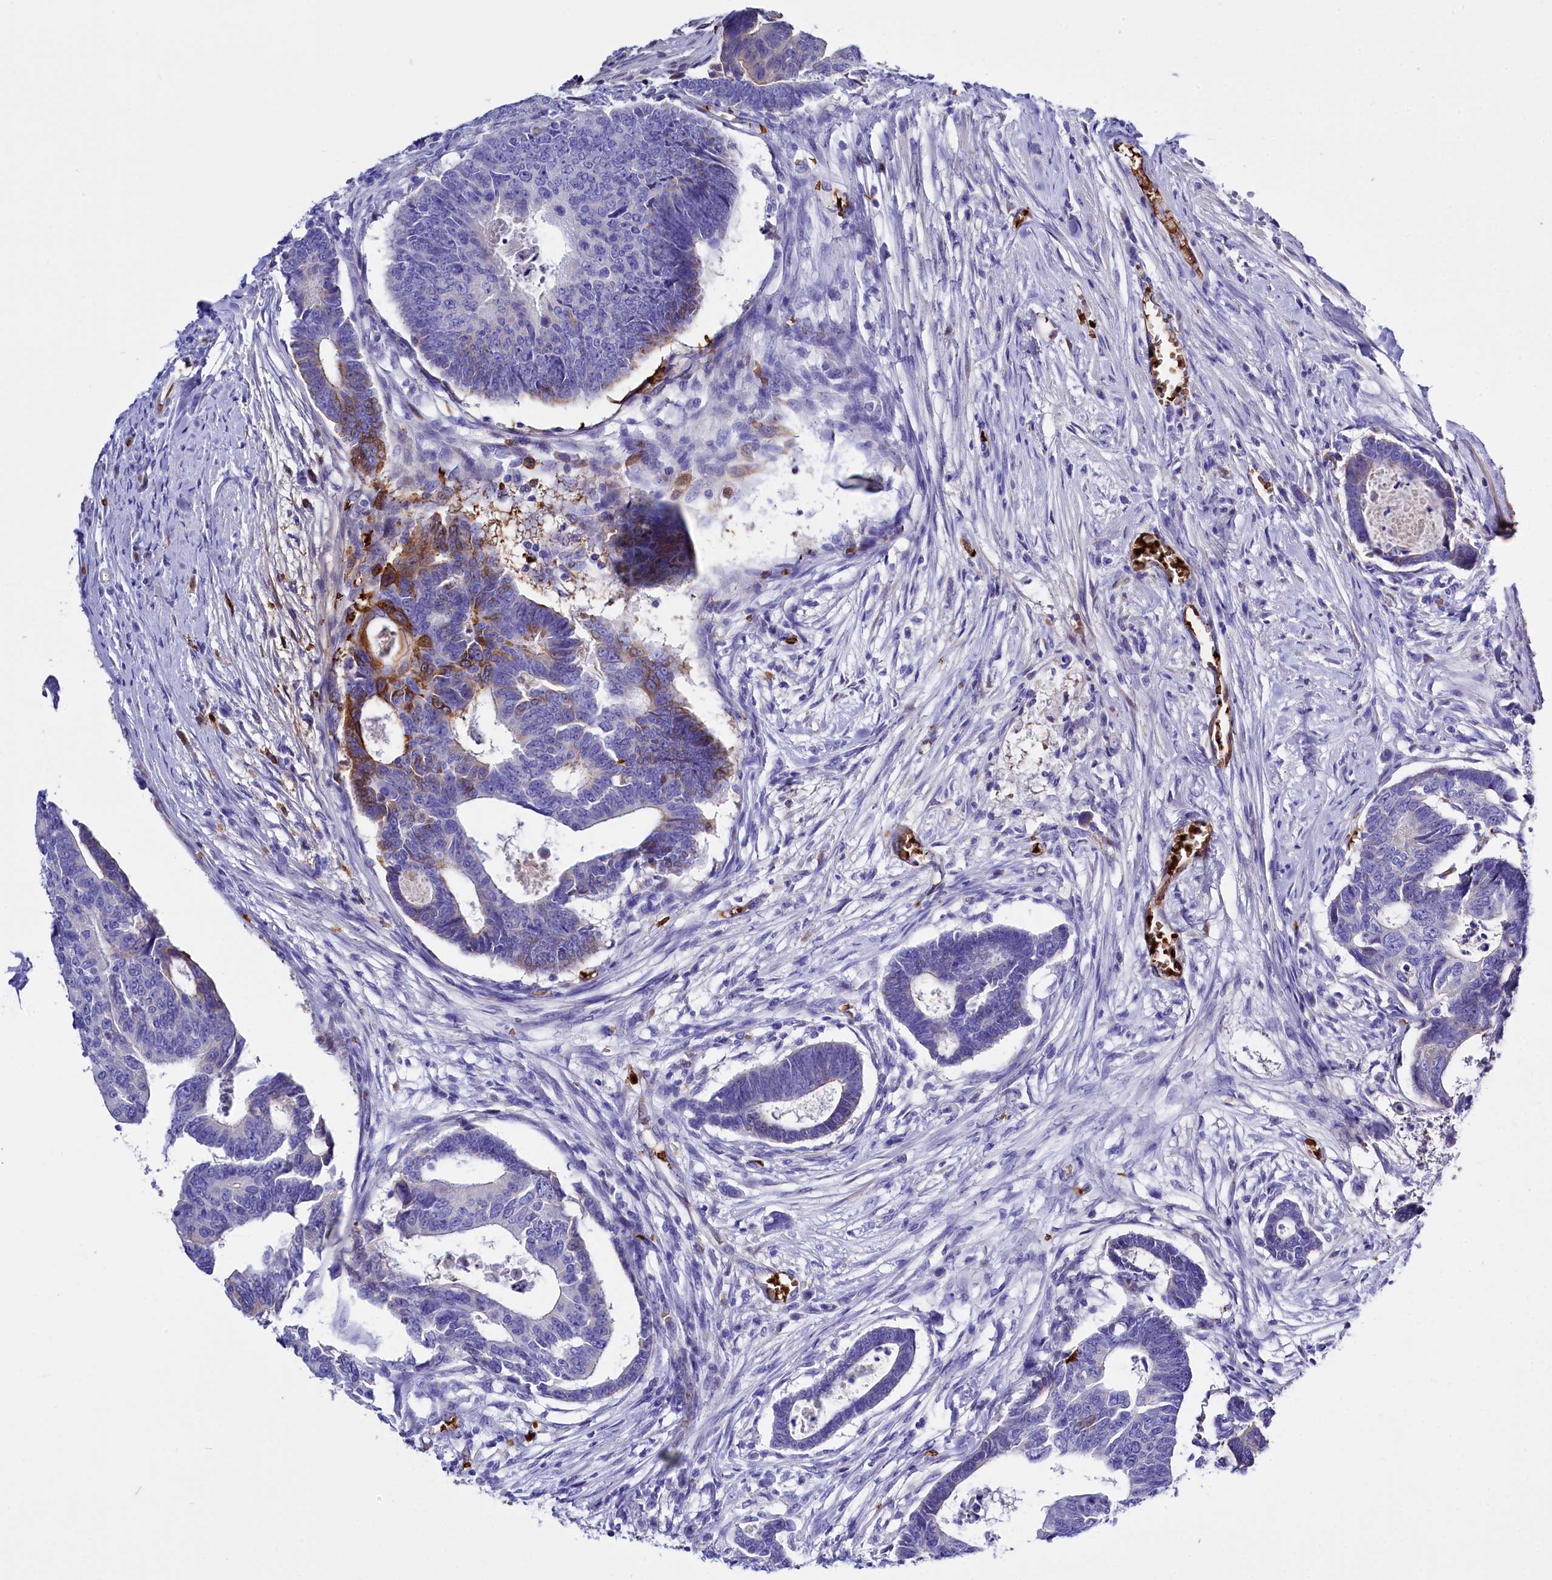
{"staining": {"intensity": "strong", "quantity": "<25%", "location": "cytoplasmic/membranous"}, "tissue": "colorectal cancer", "cell_type": "Tumor cells", "image_type": "cancer", "snomed": [{"axis": "morphology", "description": "Adenocarcinoma, NOS"}, {"axis": "topography", "description": "Rectum"}], "caption": "Strong cytoplasmic/membranous expression is seen in approximately <25% of tumor cells in colorectal adenocarcinoma. Using DAB (brown) and hematoxylin (blue) stains, captured at high magnification using brightfield microscopy.", "gene": "RPUSD3", "patient": {"sex": "female", "age": 65}}